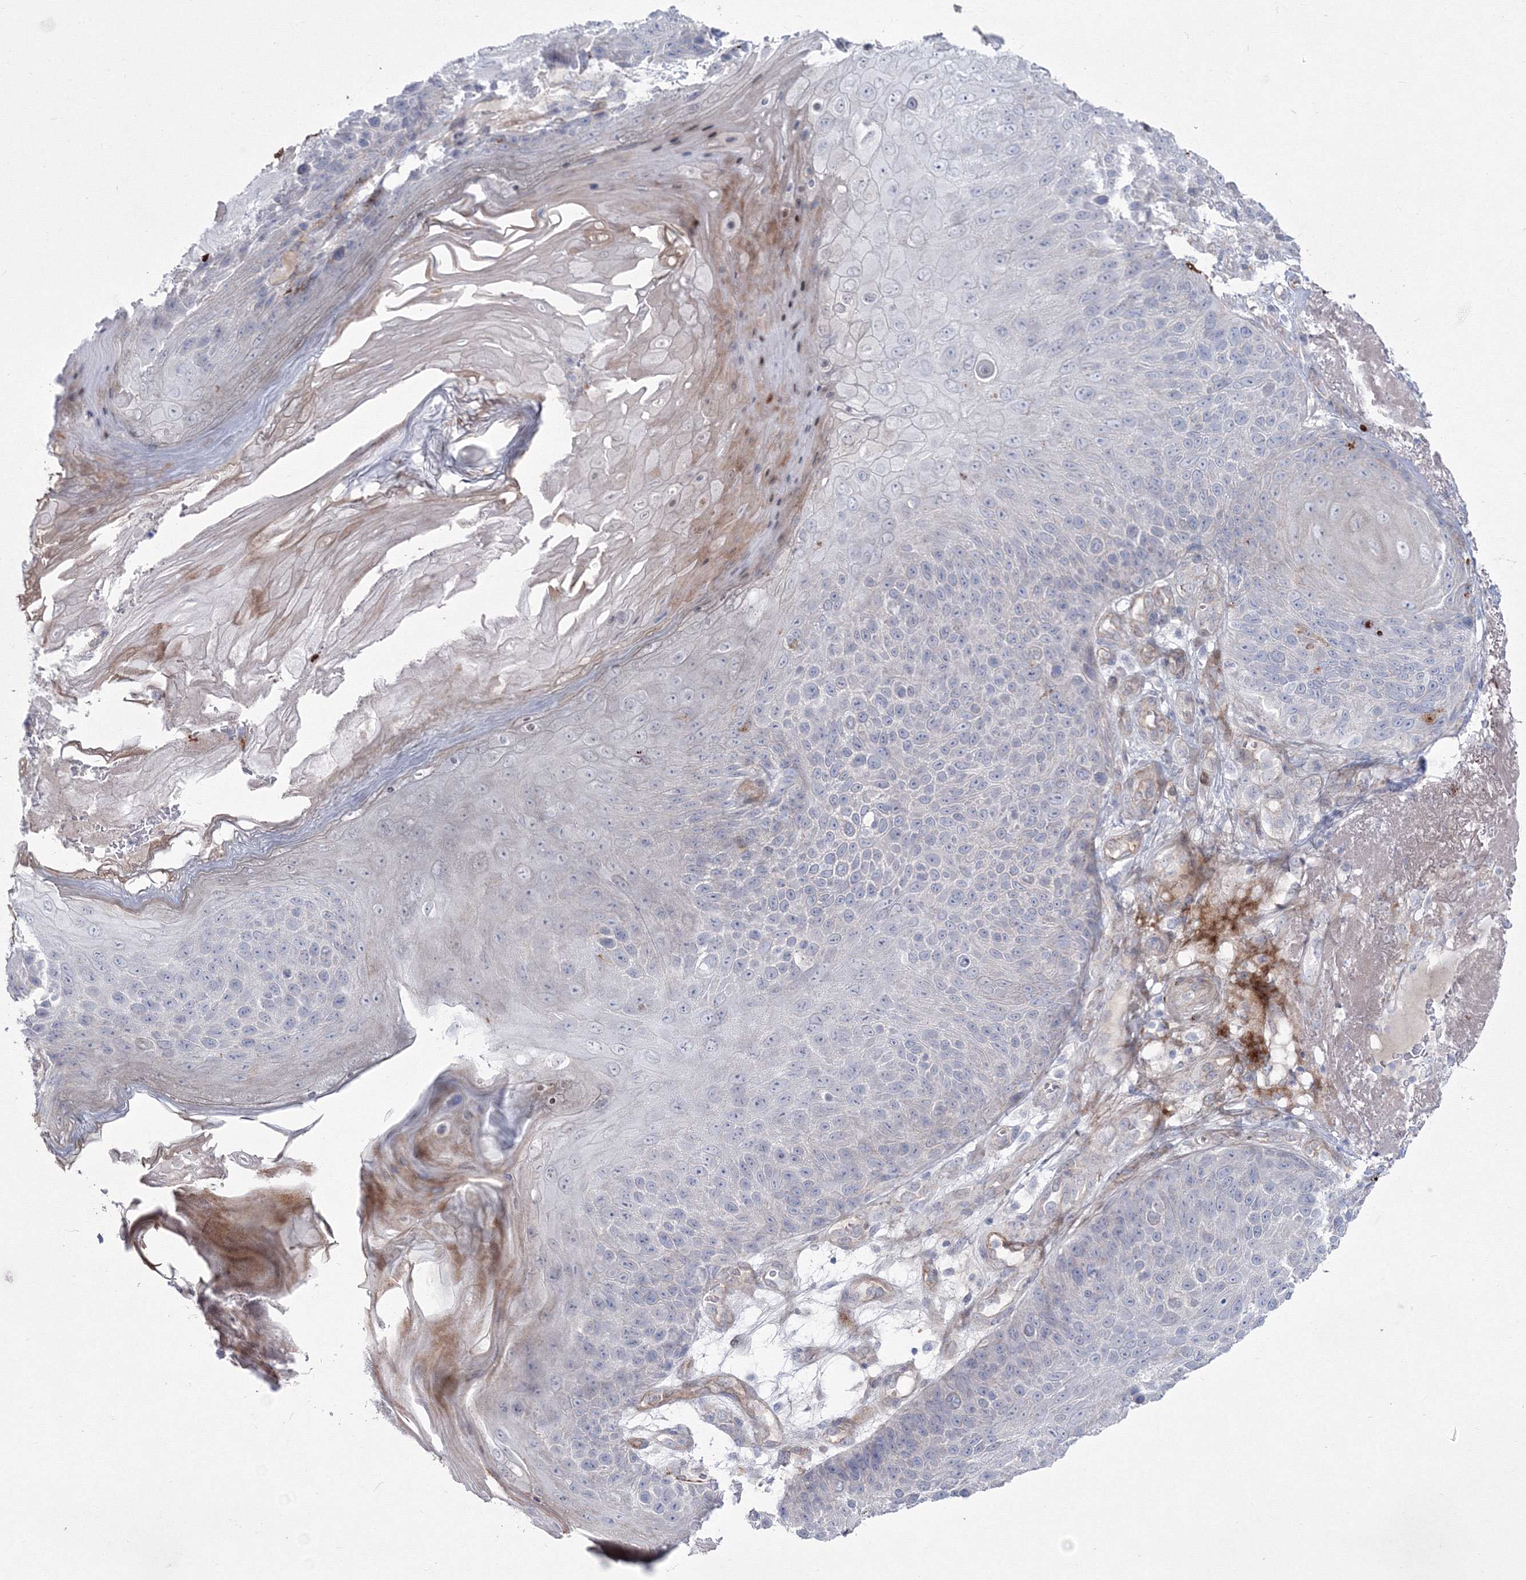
{"staining": {"intensity": "negative", "quantity": "none", "location": "none"}, "tissue": "skin cancer", "cell_type": "Tumor cells", "image_type": "cancer", "snomed": [{"axis": "morphology", "description": "Squamous cell carcinoma, NOS"}, {"axis": "topography", "description": "Skin"}], "caption": "Squamous cell carcinoma (skin) was stained to show a protein in brown. There is no significant staining in tumor cells.", "gene": "HYAL2", "patient": {"sex": "female", "age": 88}}